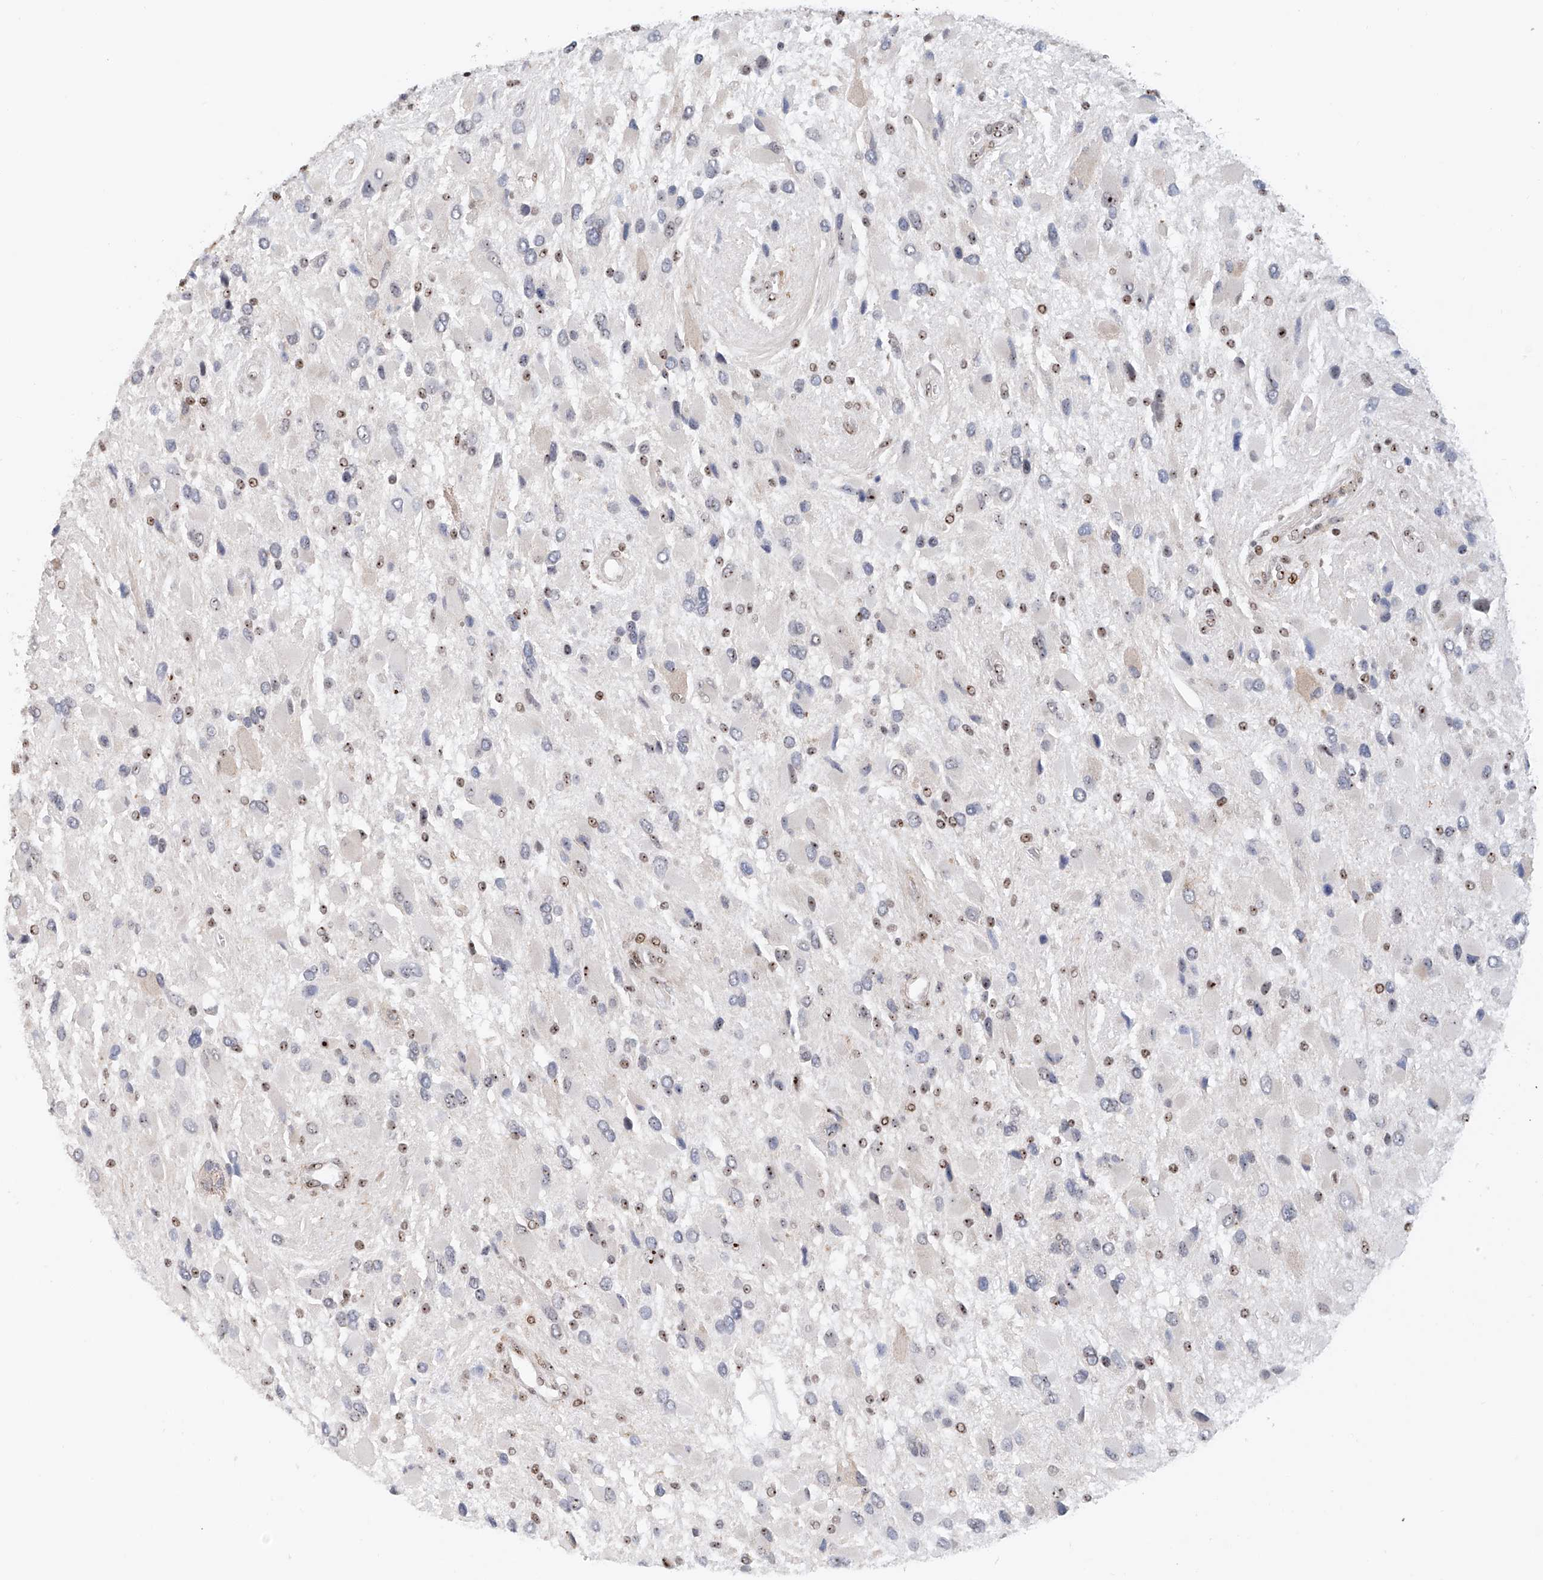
{"staining": {"intensity": "negative", "quantity": "none", "location": "none"}, "tissue": "glioma", "cell_type": "Tumor cells", "image_type": "cancer", "snomed": [{"axis": "morphology", "description": "Glioma, malignant, High grade"}, {"axis": "topography", "description": "Brain"}], "caption": "This is an immunohistochemistry histopathology image of human malignant glioma (high-grade). There is no staining in tumor cells.", "gene": "PRUNE2", "patient": {"sex": "male", "age": 53}}